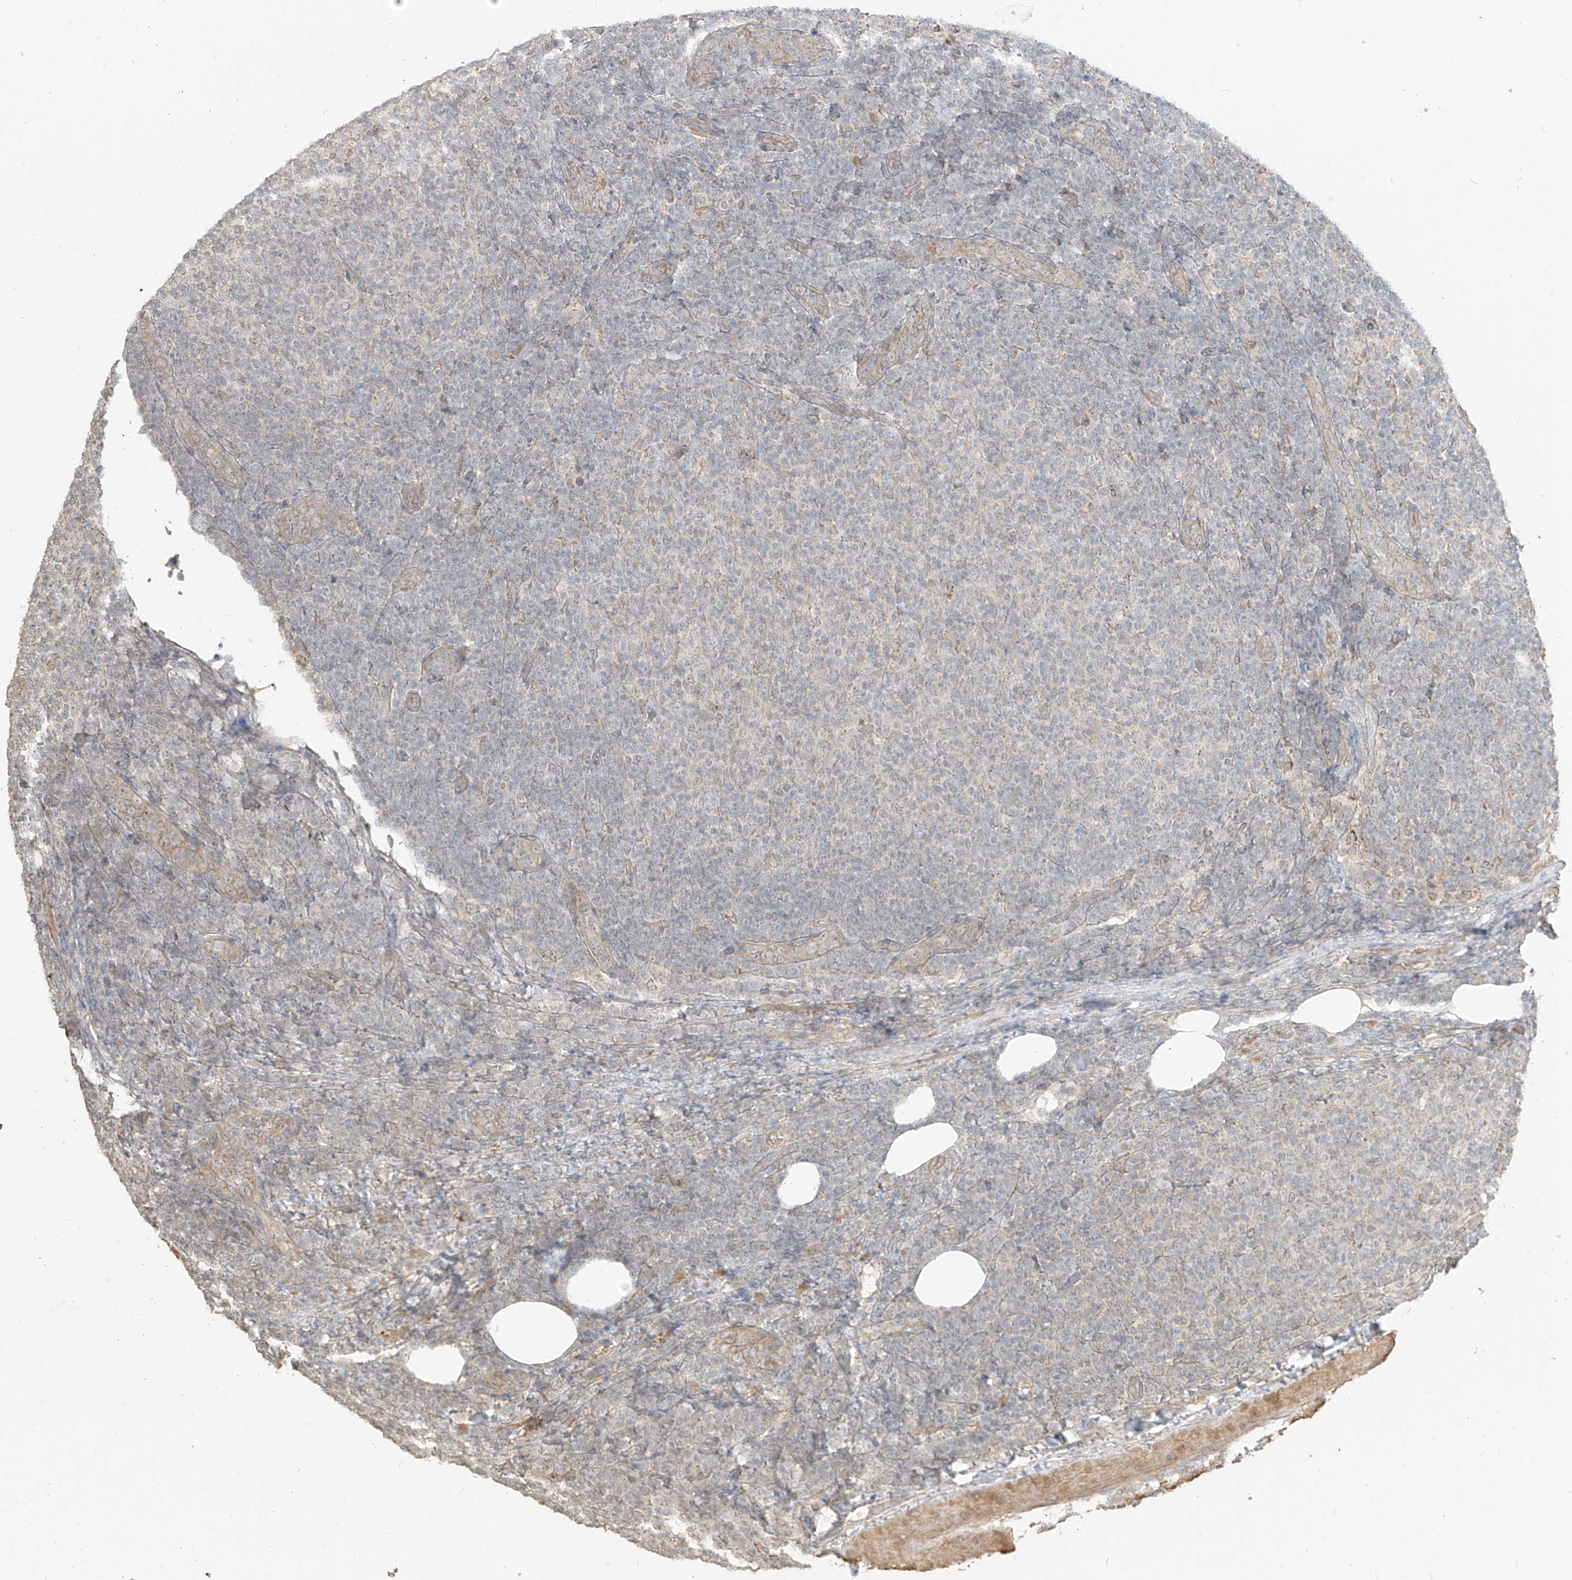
{"staining": {"intensity": "negative", "quantity": "none", "location": "none"}, "tissue": "lymphoma", "cell_type": "Tumor cells", "image_type": "cancer", "snomed": [{"axis": "morphology", "description": "Malignant lymphoma, non-Hodgkin's type, Low grade"}, {"axis": "topography", "description": "Lymph node"}], "caption": "DAB (3,3'-diaminobenzidine) immunohistochemical staining of malignant lymphoma, non-Hodgkin's type (low-grade) displays no significant staining in tumor cells.", "gene": "ABCD1", "patient": {"sex": "male", "age": 66}}